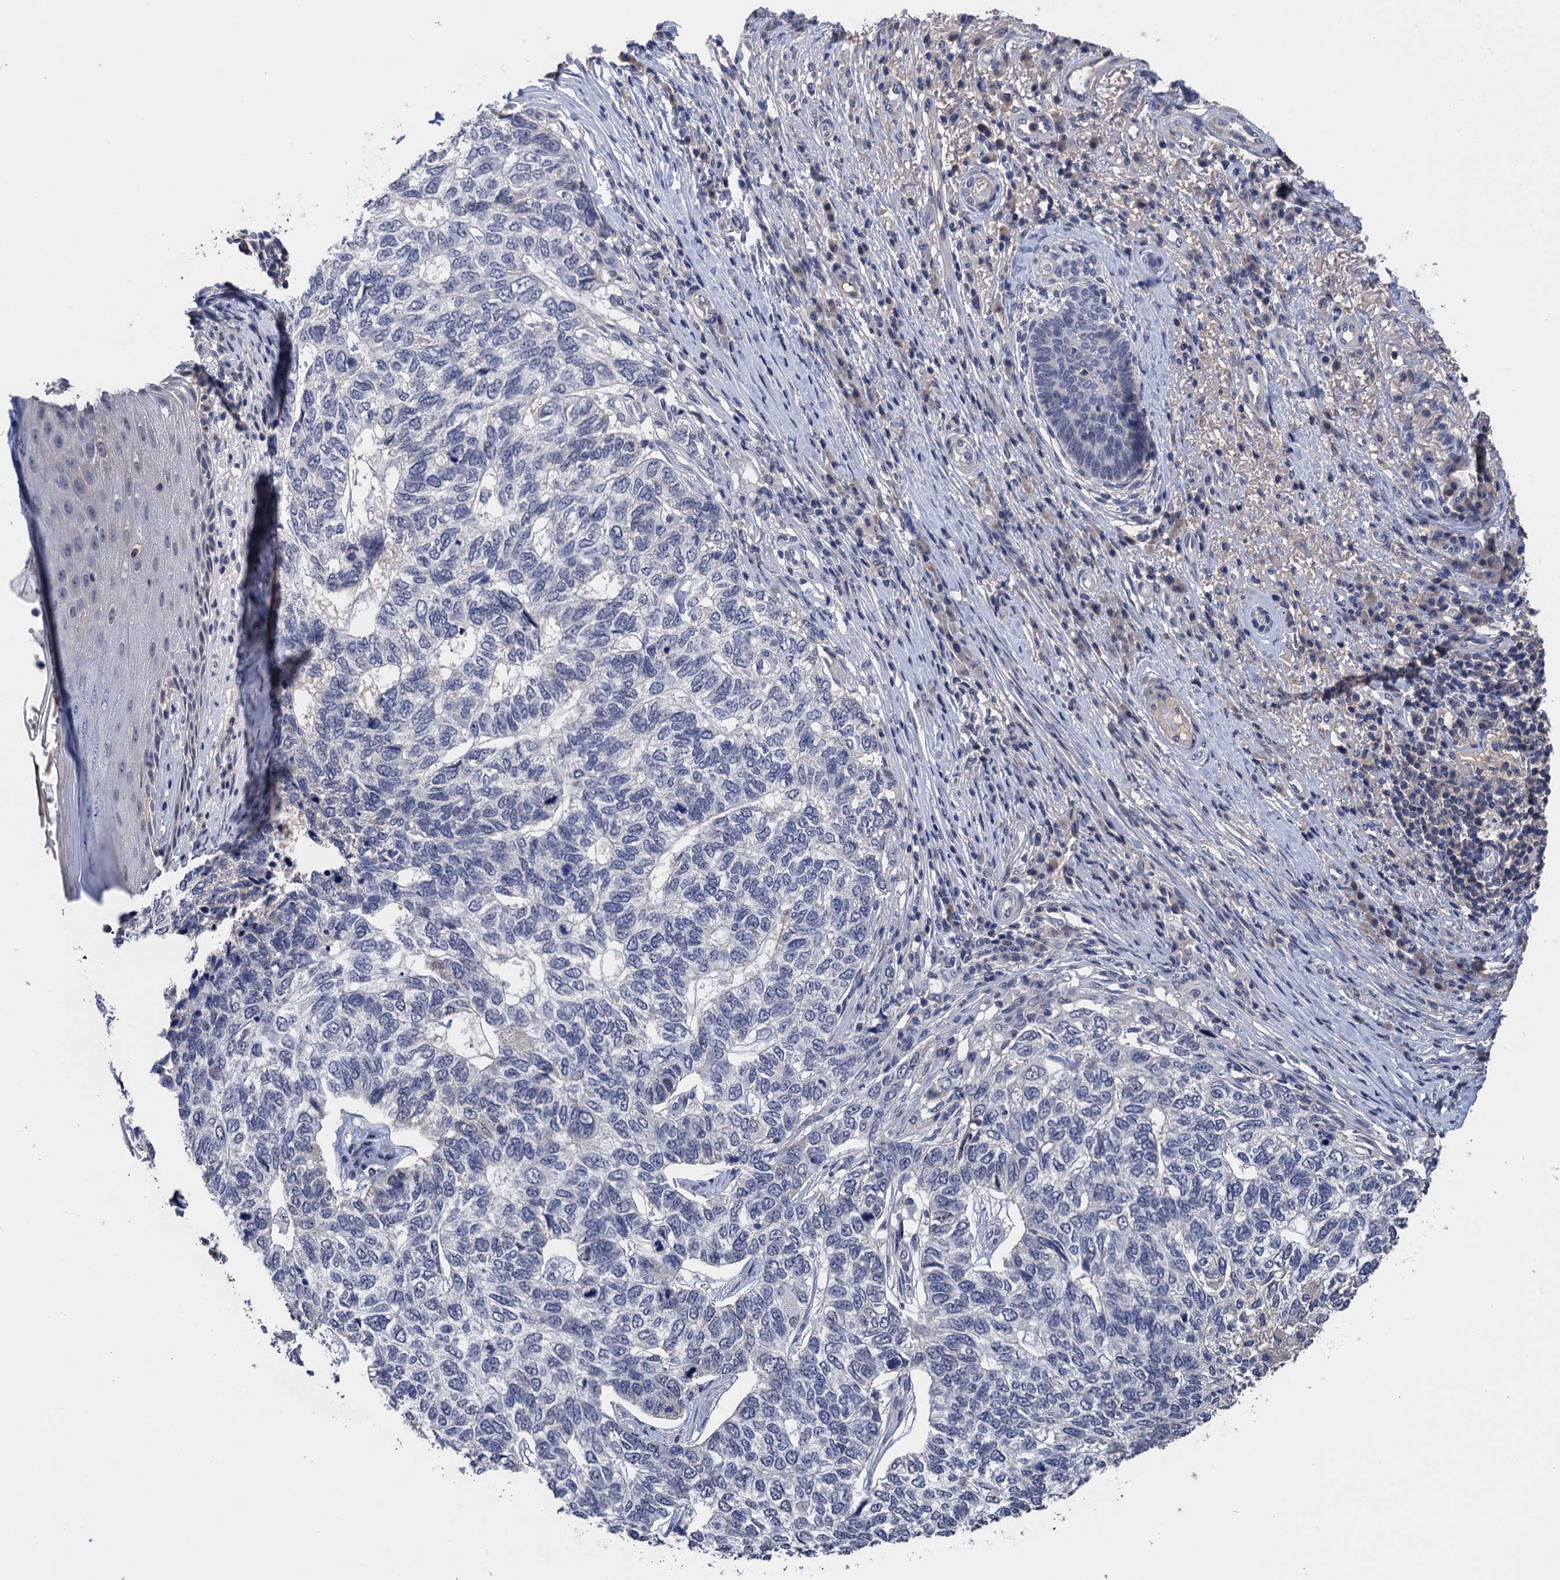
{"staining": {"intensity": "negative", "quantity": "none", "location": "none"}, "tissue": "skin cancer", "cell_type": "Tumor cells", "image_type": "cancer", "snomed": [{"axis": "morphology", "description": "Basal cell carcinoma"}, {"axis": "topography", "description": "Skin"}], "caption": "DAB (3,3'-diaminobenzidine) immunohistochemical staining of human skin basal cell carcinoma demonstrates no significant expression in tumor cells. Nuclei are stained in blue.", "gene": "ART5", "patient": {"sex": "female", "age": 65}}